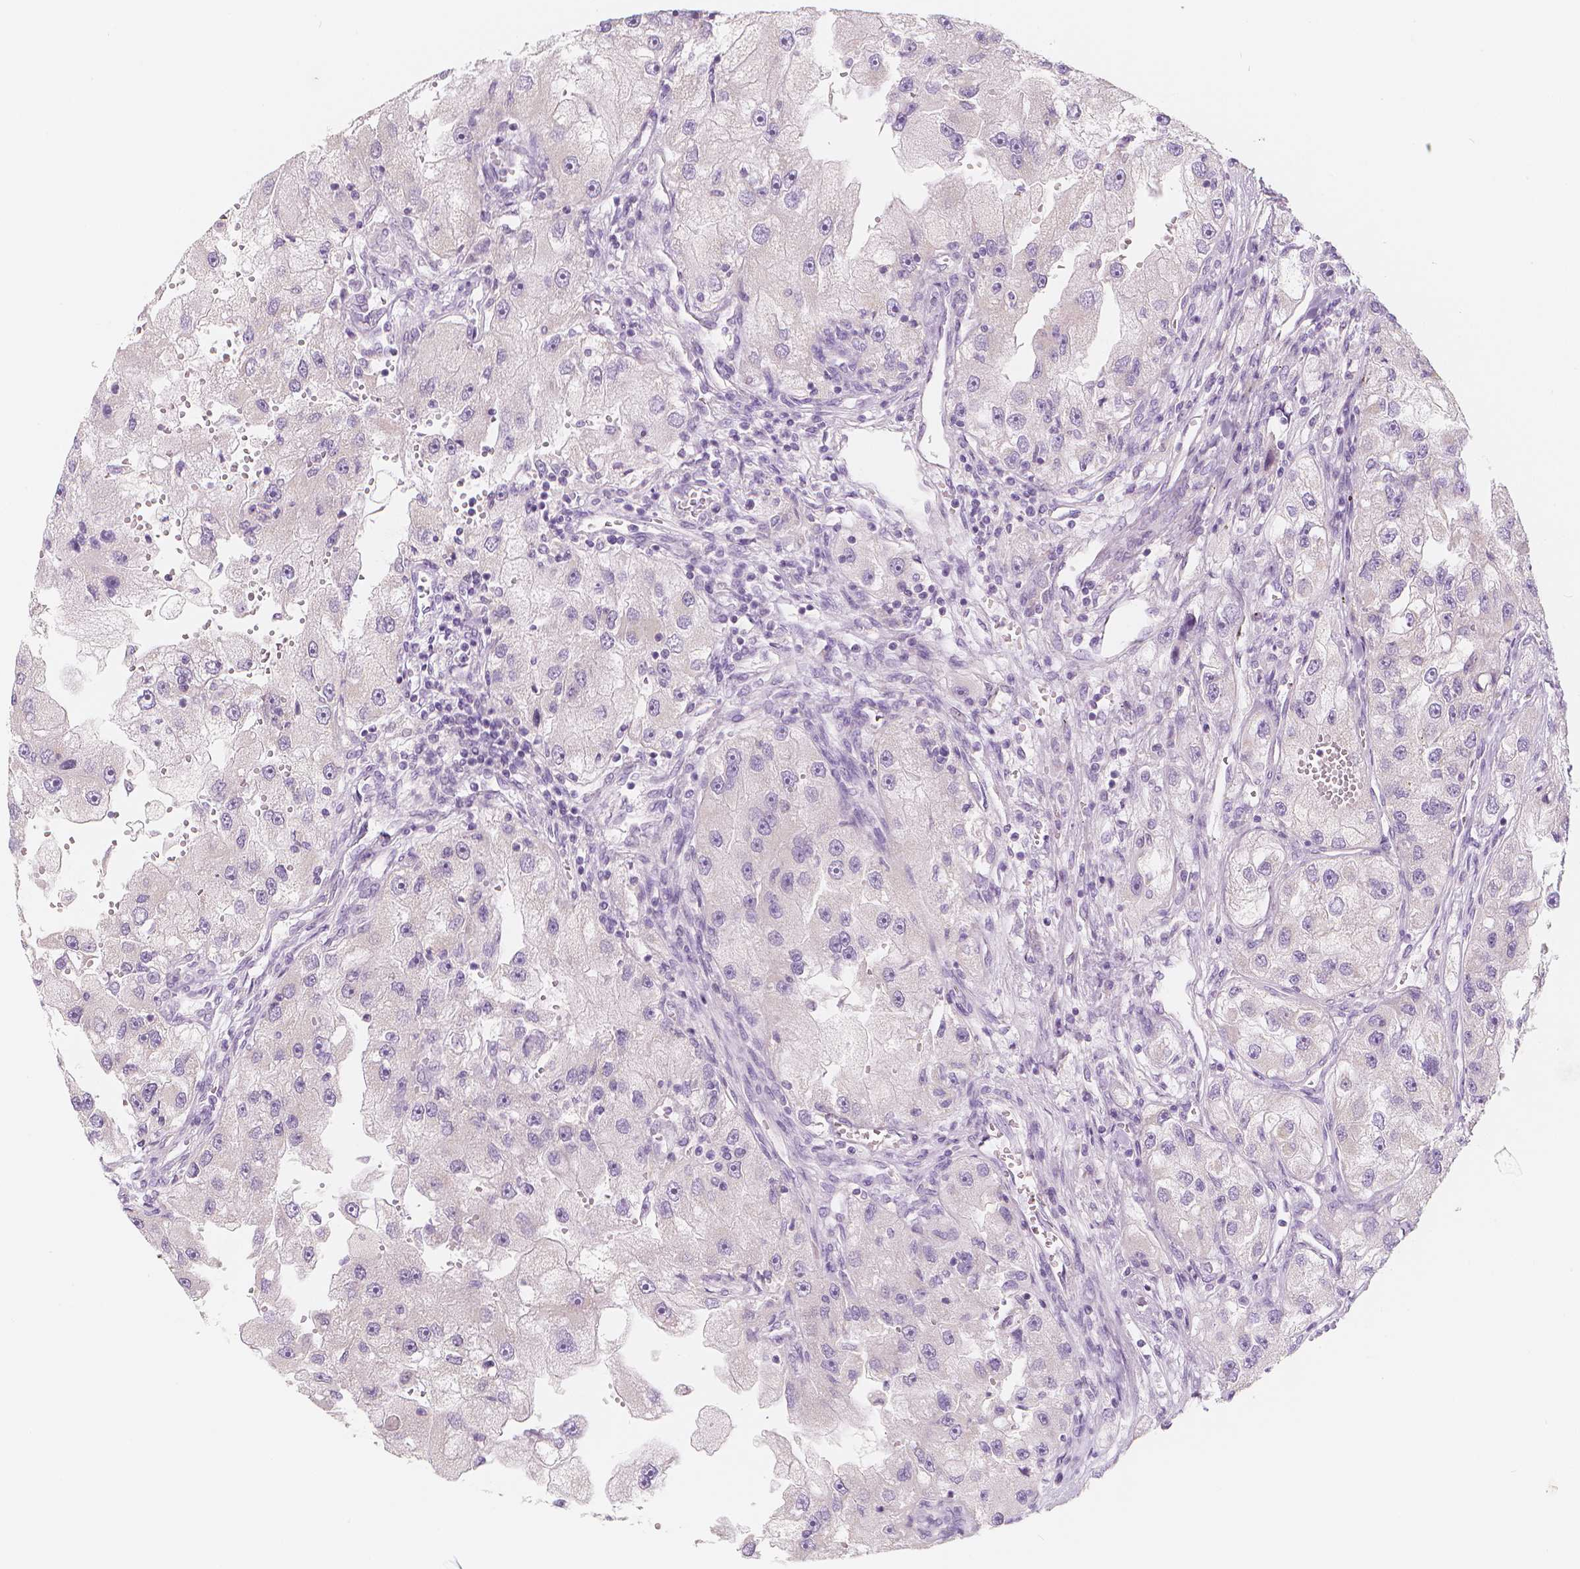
{"staining": {"intensity": "negative", "quantity": "none", "location": "none"}, "tissue": "renal cancer", "cell_type": "Tumor cells", "image_type": "cancer", "snomed": [{"axis": "morphology", "description": "Adenocarcinoma, NOS"}, {"axis": "topography", "description": "Kidney"}], "caption": "This is an IHC image of adenocarcinoma (renal). There is no positivity in tumor cells.", "gene": "RBFOX1", "patient": {"sex": "male", "age": 63}}